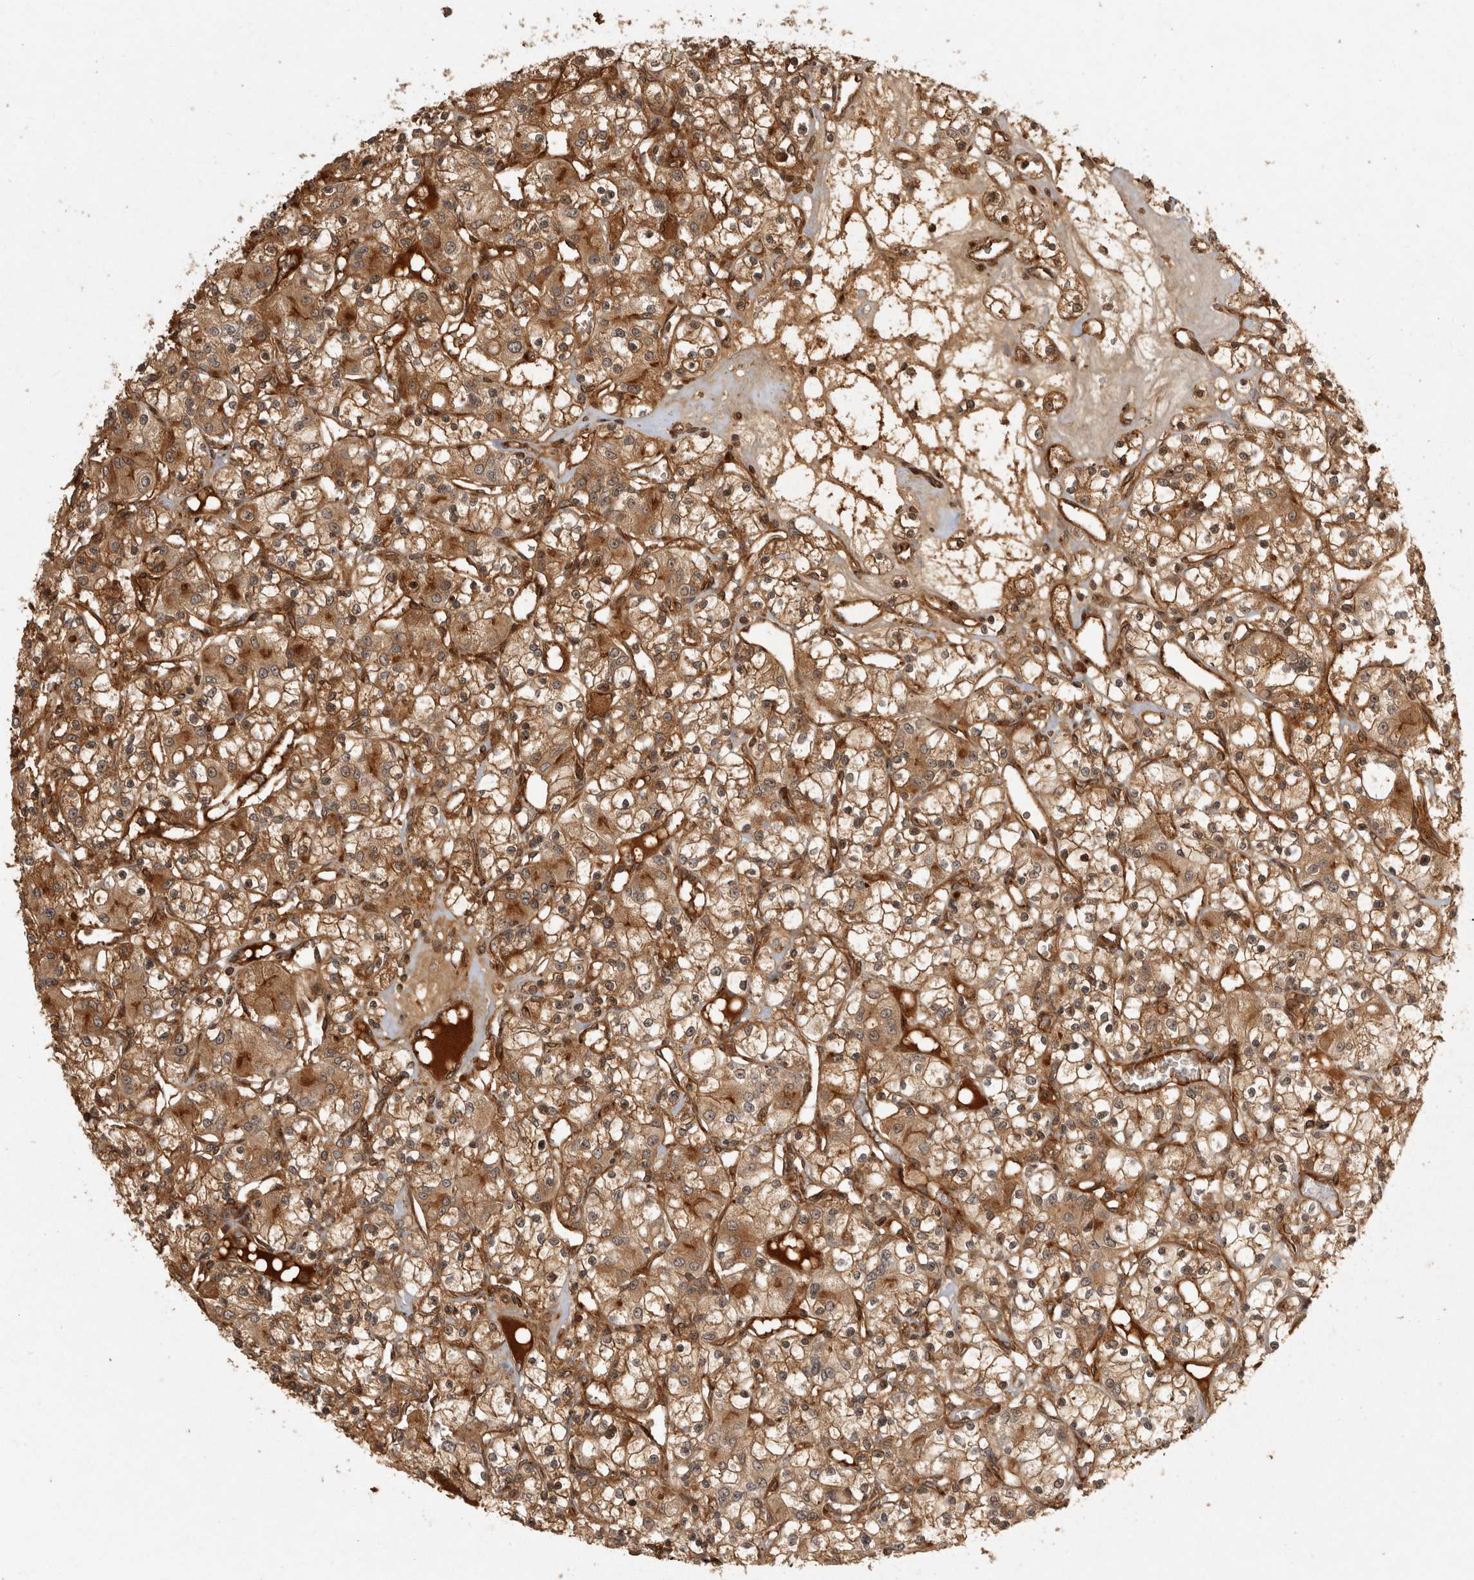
{"staining": {"intensity": "moderate", "quantity": ">75%", "location": "cytoplasmic/membranous"}, "tissue": "renal cancer", "cell_type": "Tumor cells", "image_type": "cancer", "snomed": [{"axis": "morphology", "description": "Adenocarcinoma, NOS"}, {"axis": "topography", "description": "Kidney"}], "caption": "A micrograph of human adenocarcinoma (renal) stained for a protein displays moderate cytoplasmic/membranous brown staining in tumor cells. (Stains: DAB (3,3'-diaminobenzidine) in brown, nuclei in blue, Microscopy: brightfield microscopy at high magnification).", "gene": "CAMSAP2", "patient": {"sex": "female", "age": 59}}